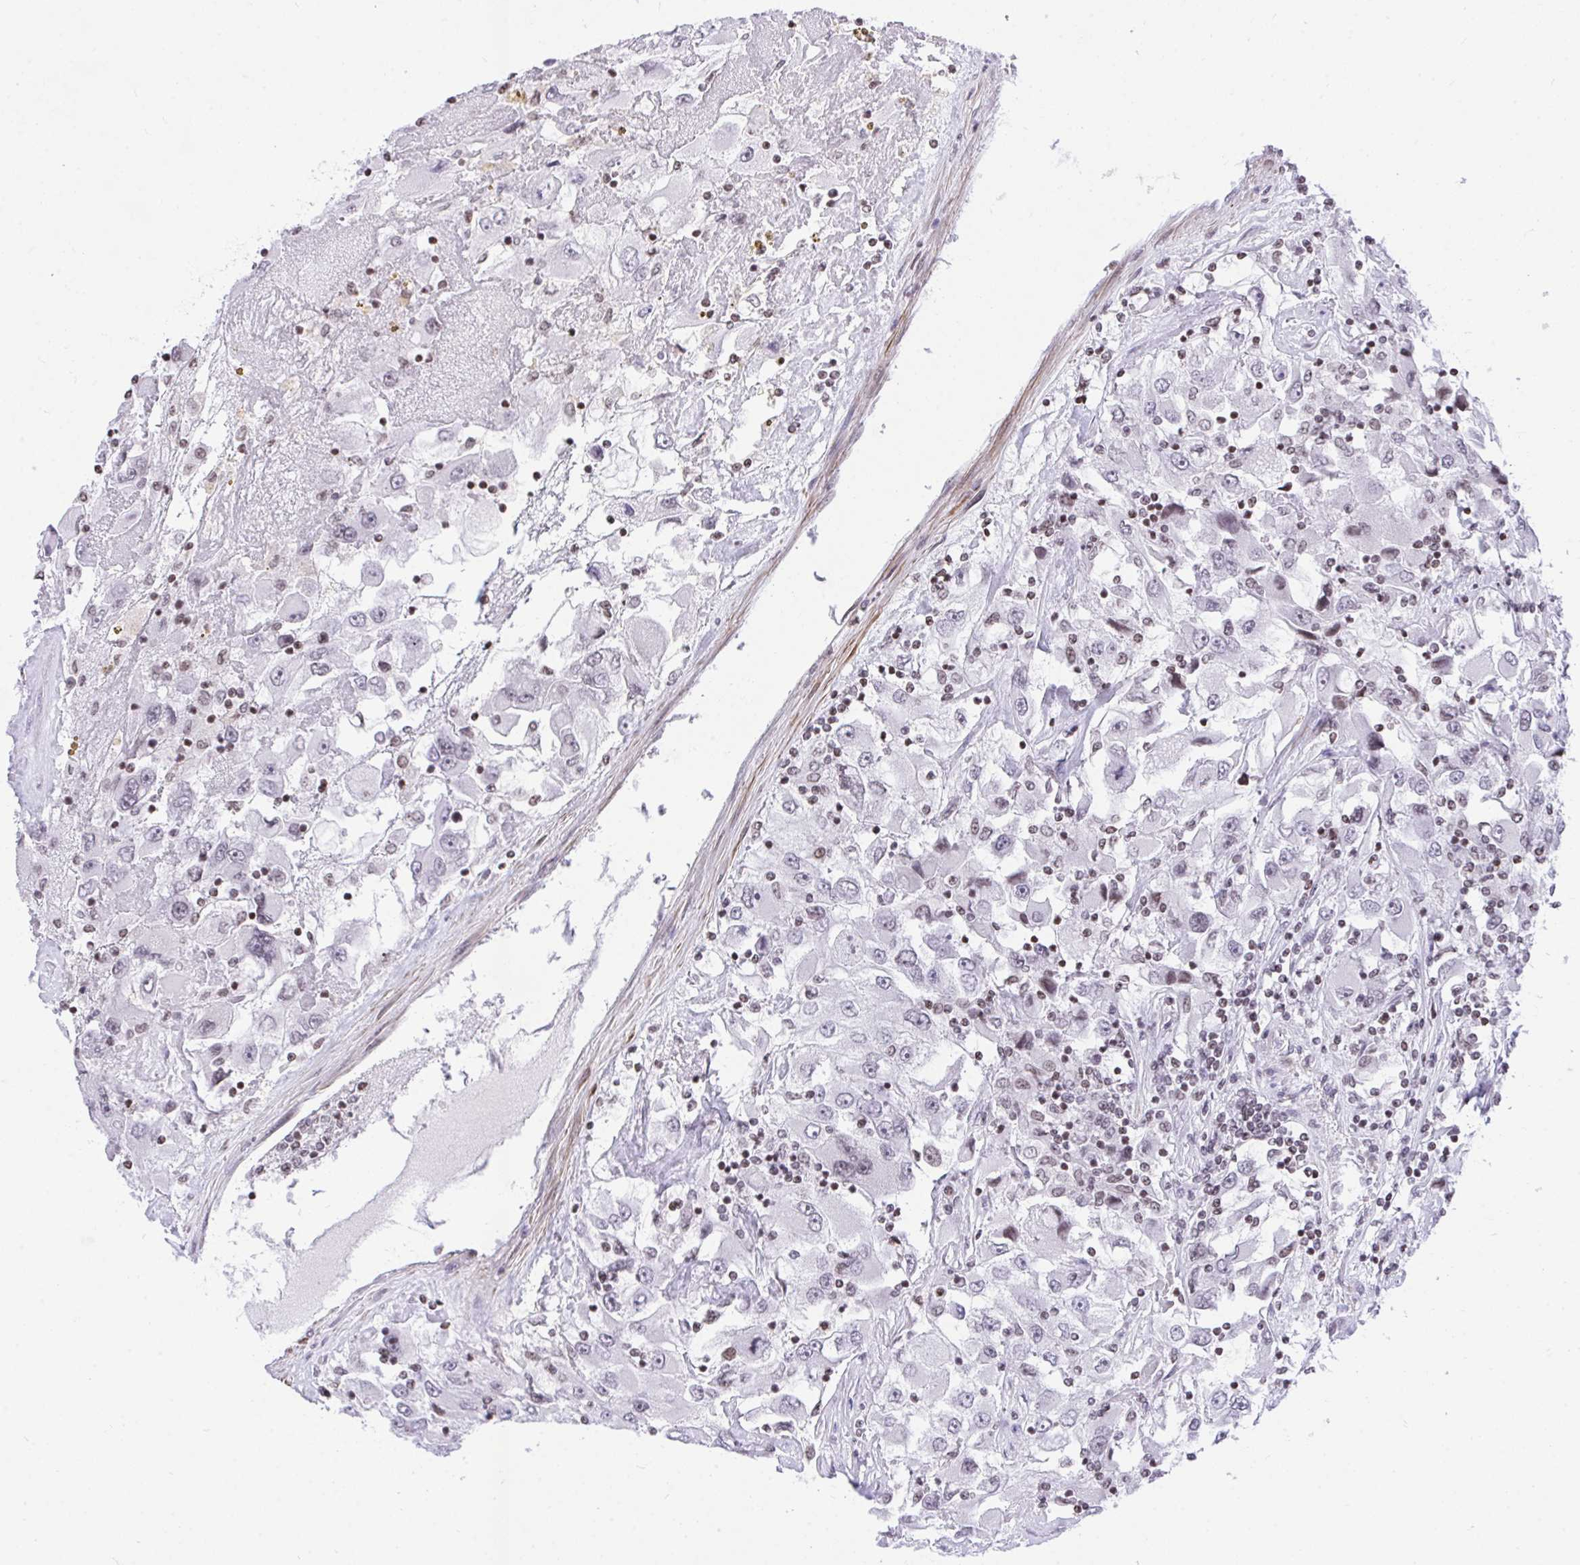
{"staining": {"intensity": "negative", "quantity": "none", "location": "none"}, "tissue": "renal cancer", "cell_type": "Tumor cells", "image_type": "cancer", "snomed": [{"axis": "morphology", "description": "Adenocarcinoma, NOS"}, {"axis": "topography", "description": "Kidney"}], "caption": "Immunohistochemistry of human adenocarcinoma (renal) exhibits no positivity in tumor cells.", "gene": "KCNN4", "patient": {"sex": "female", "age": 52}}